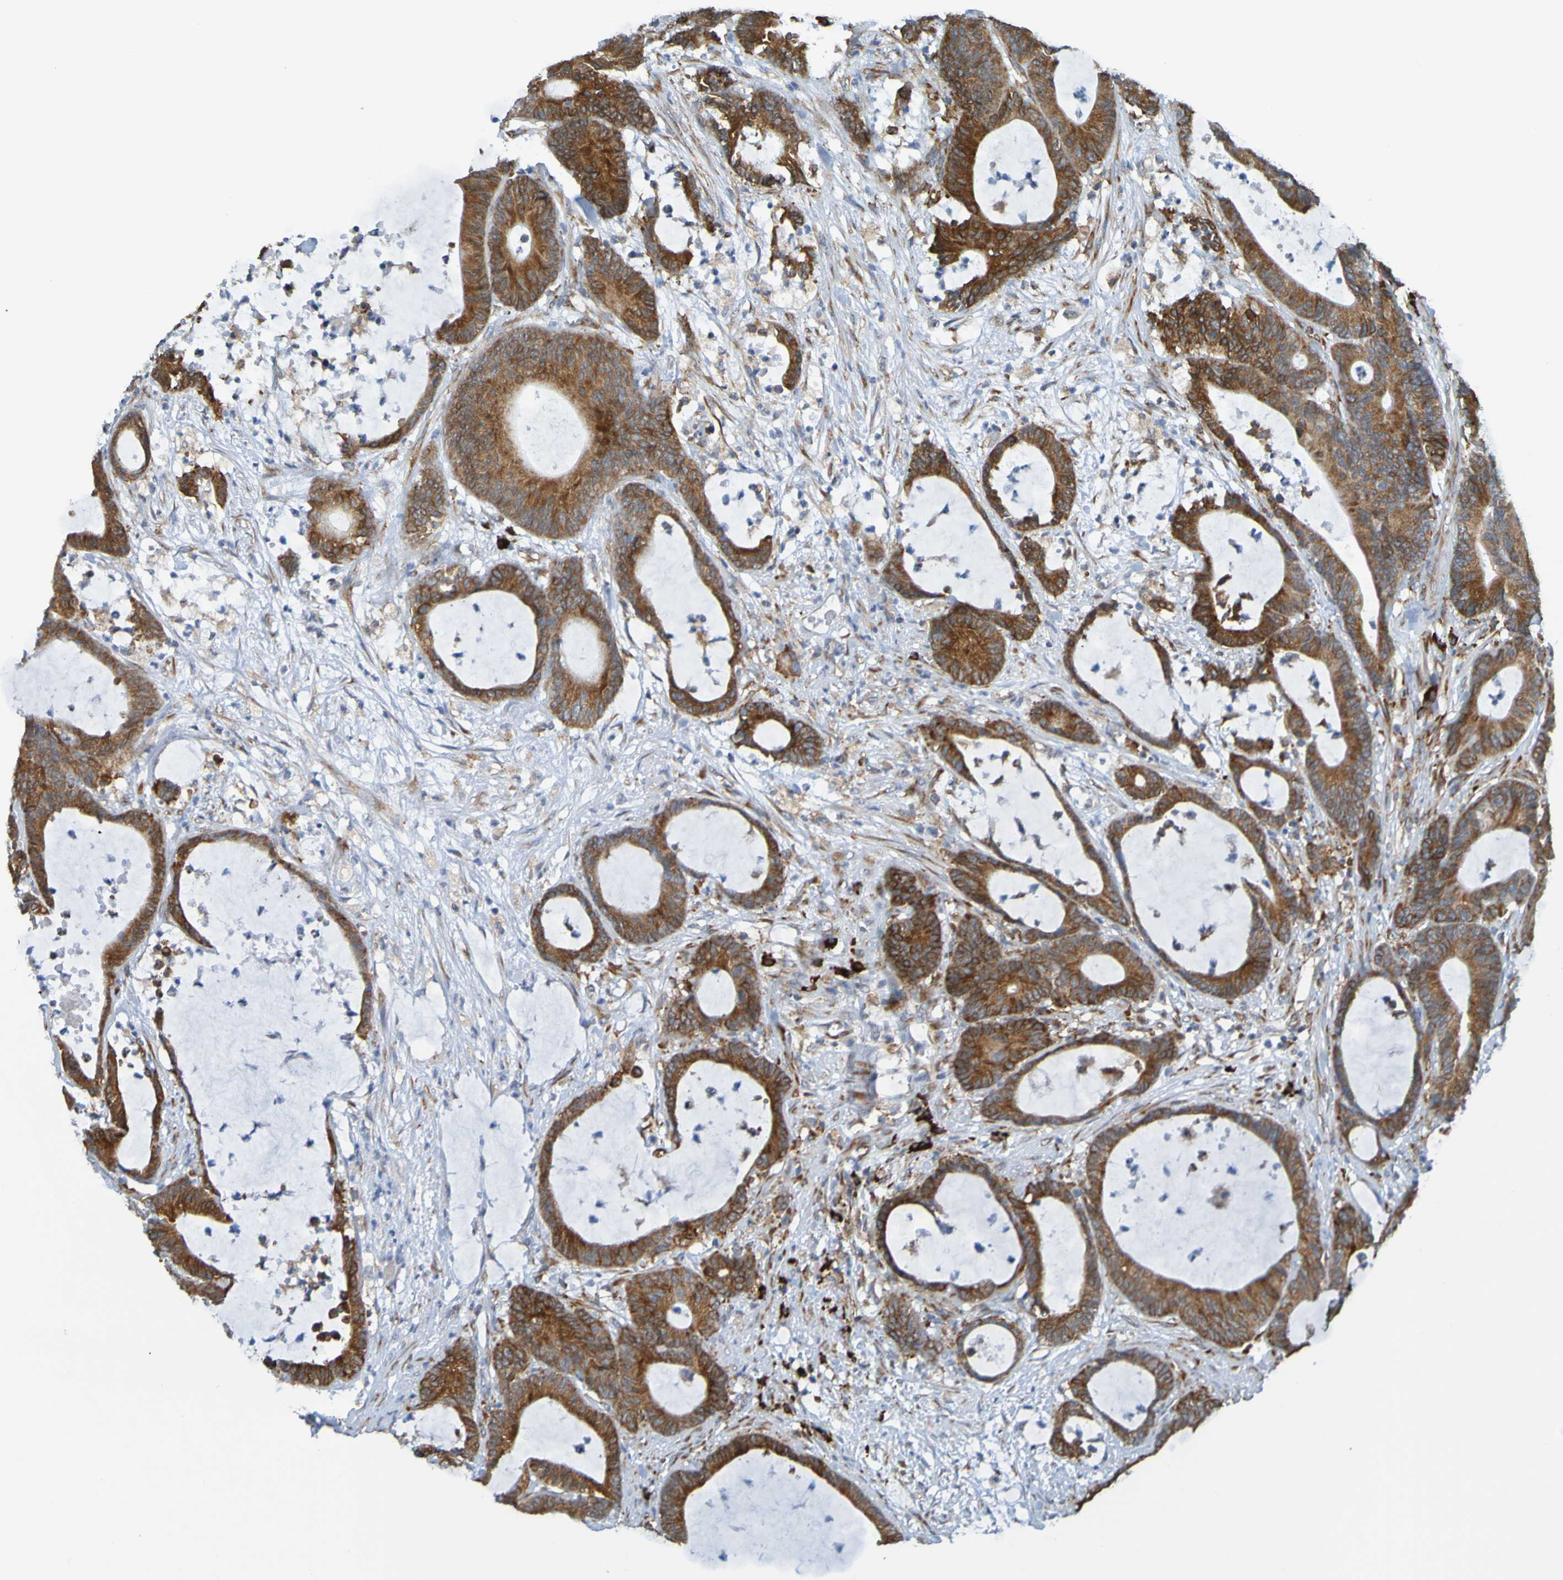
{"staining": {"intensity": "moderate", "quantity": ">75%", "location": "cytoplasmic/membranous"}, "tissue": "colorectal cancer", "cell_type": "Tumor cells", "image_type": "cancer", "snomed": [{"axis": "morphology", "description": "Adenocarcinoma, NOS"}, {"axis": "topography", "description": "Rectum"}], "caption": "Immunohistochemical staining of human colorectal cancer displays medium levels of moderate cytoplasmic/membranous protein expression in approximately >75% of tumor cells.", "gene": "SSR1", "patient": {"sex": "female", "age": 67}}